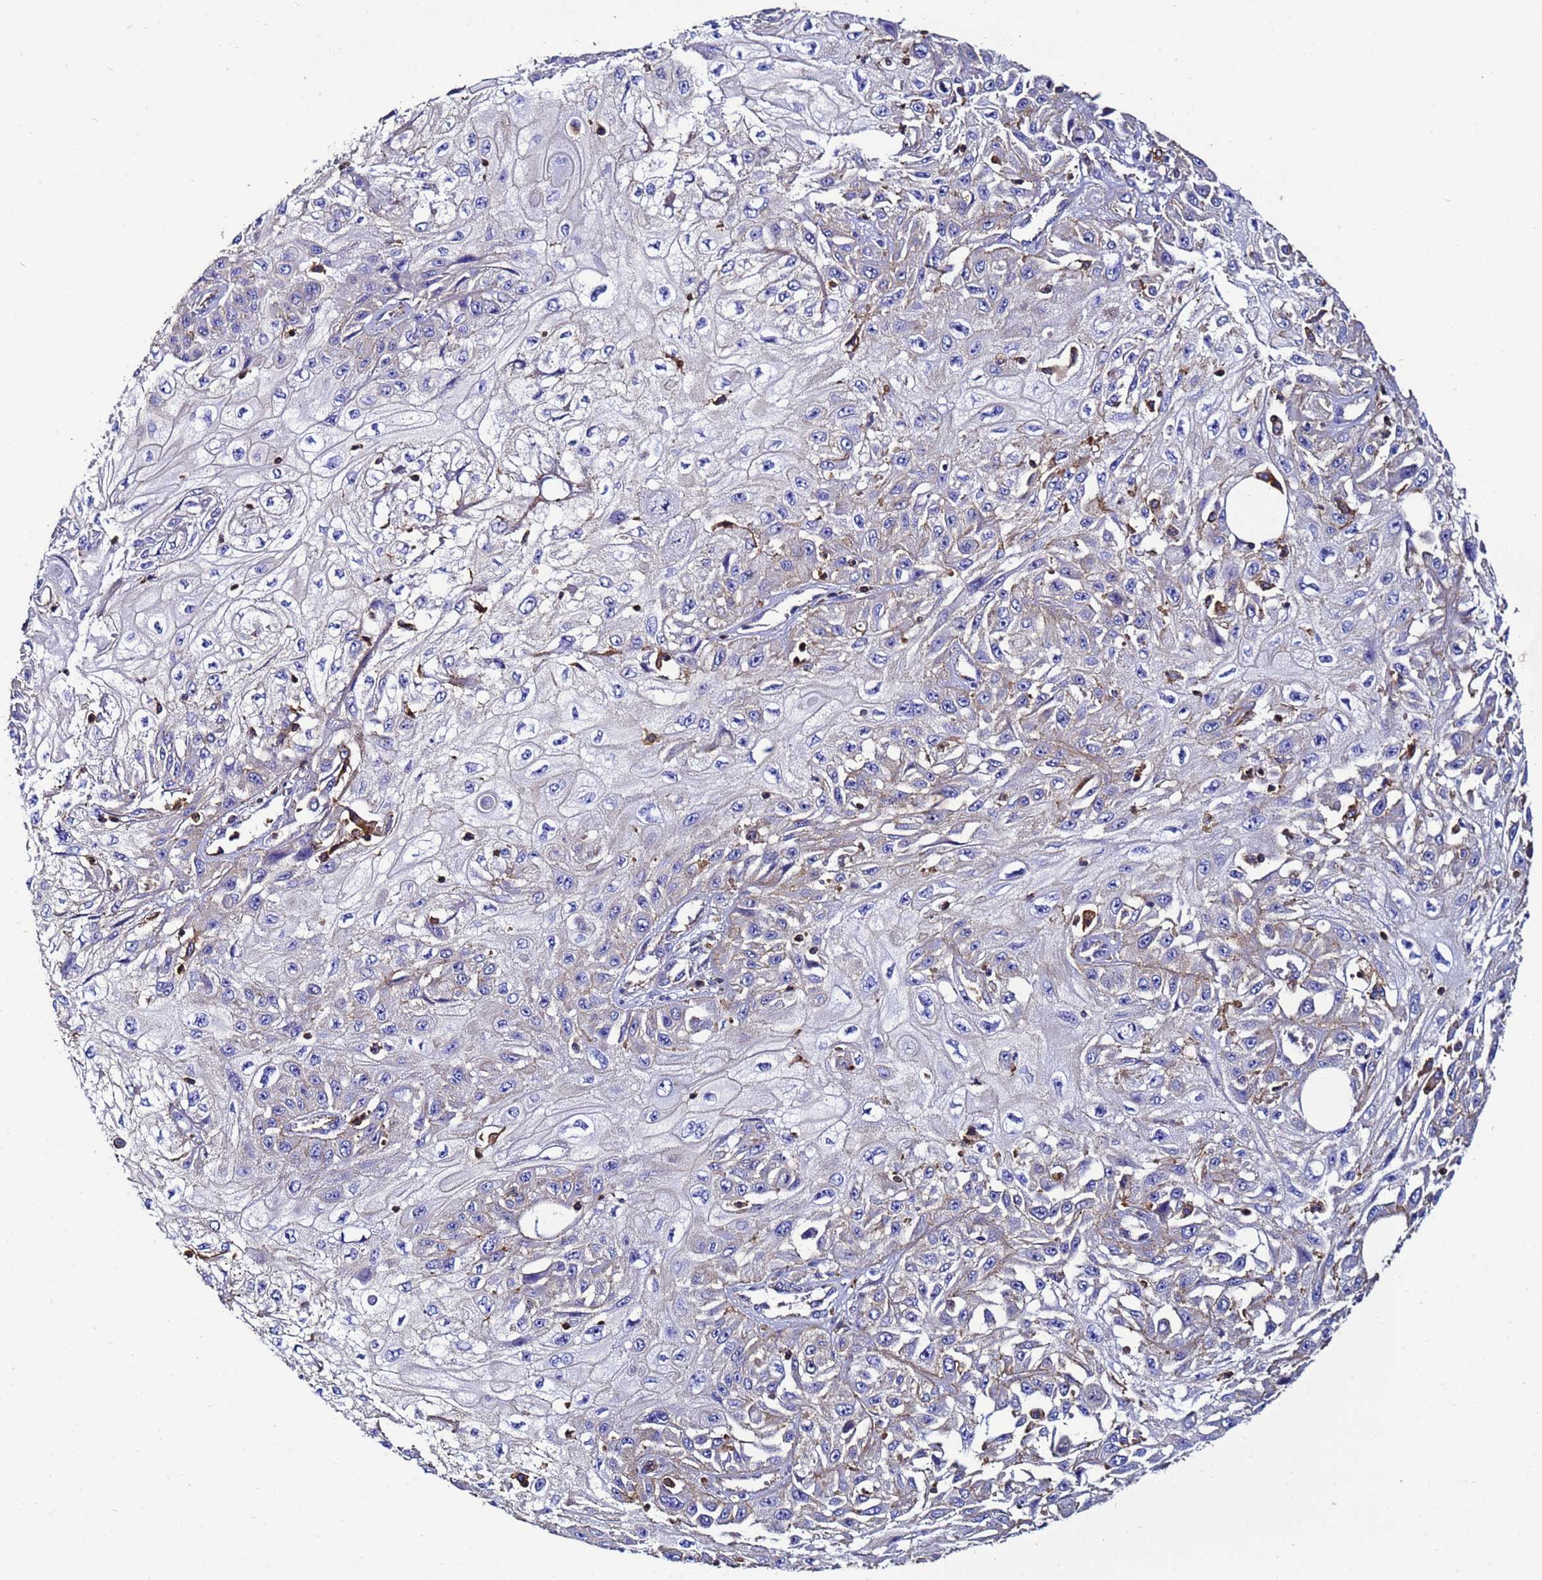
{"staining": {"intensity": "negative", "quantity": "none", "location": "none"}, "tissue": "skin cancer", "cell_type": "Tumor cells", "image_type": "cancer", "snomed": [{"axis": "morphology", "description": "Squamous cell carcinoma, NOS"}, {"axis": "morphology", "description": "Squamous cell carcinoma, metastatic, NOS"}, {"axis": "topography", "description": "Skin"}, {"axis": "topography", "description": "Lymph node"}], "caption": "Metastatic squamous cell carcinoma (skin) was stained to show a protein in brown. There is no significant positivity in tumor cells.", "gene": "ACTB", "patient": {"sex": "male", "age": 75}}